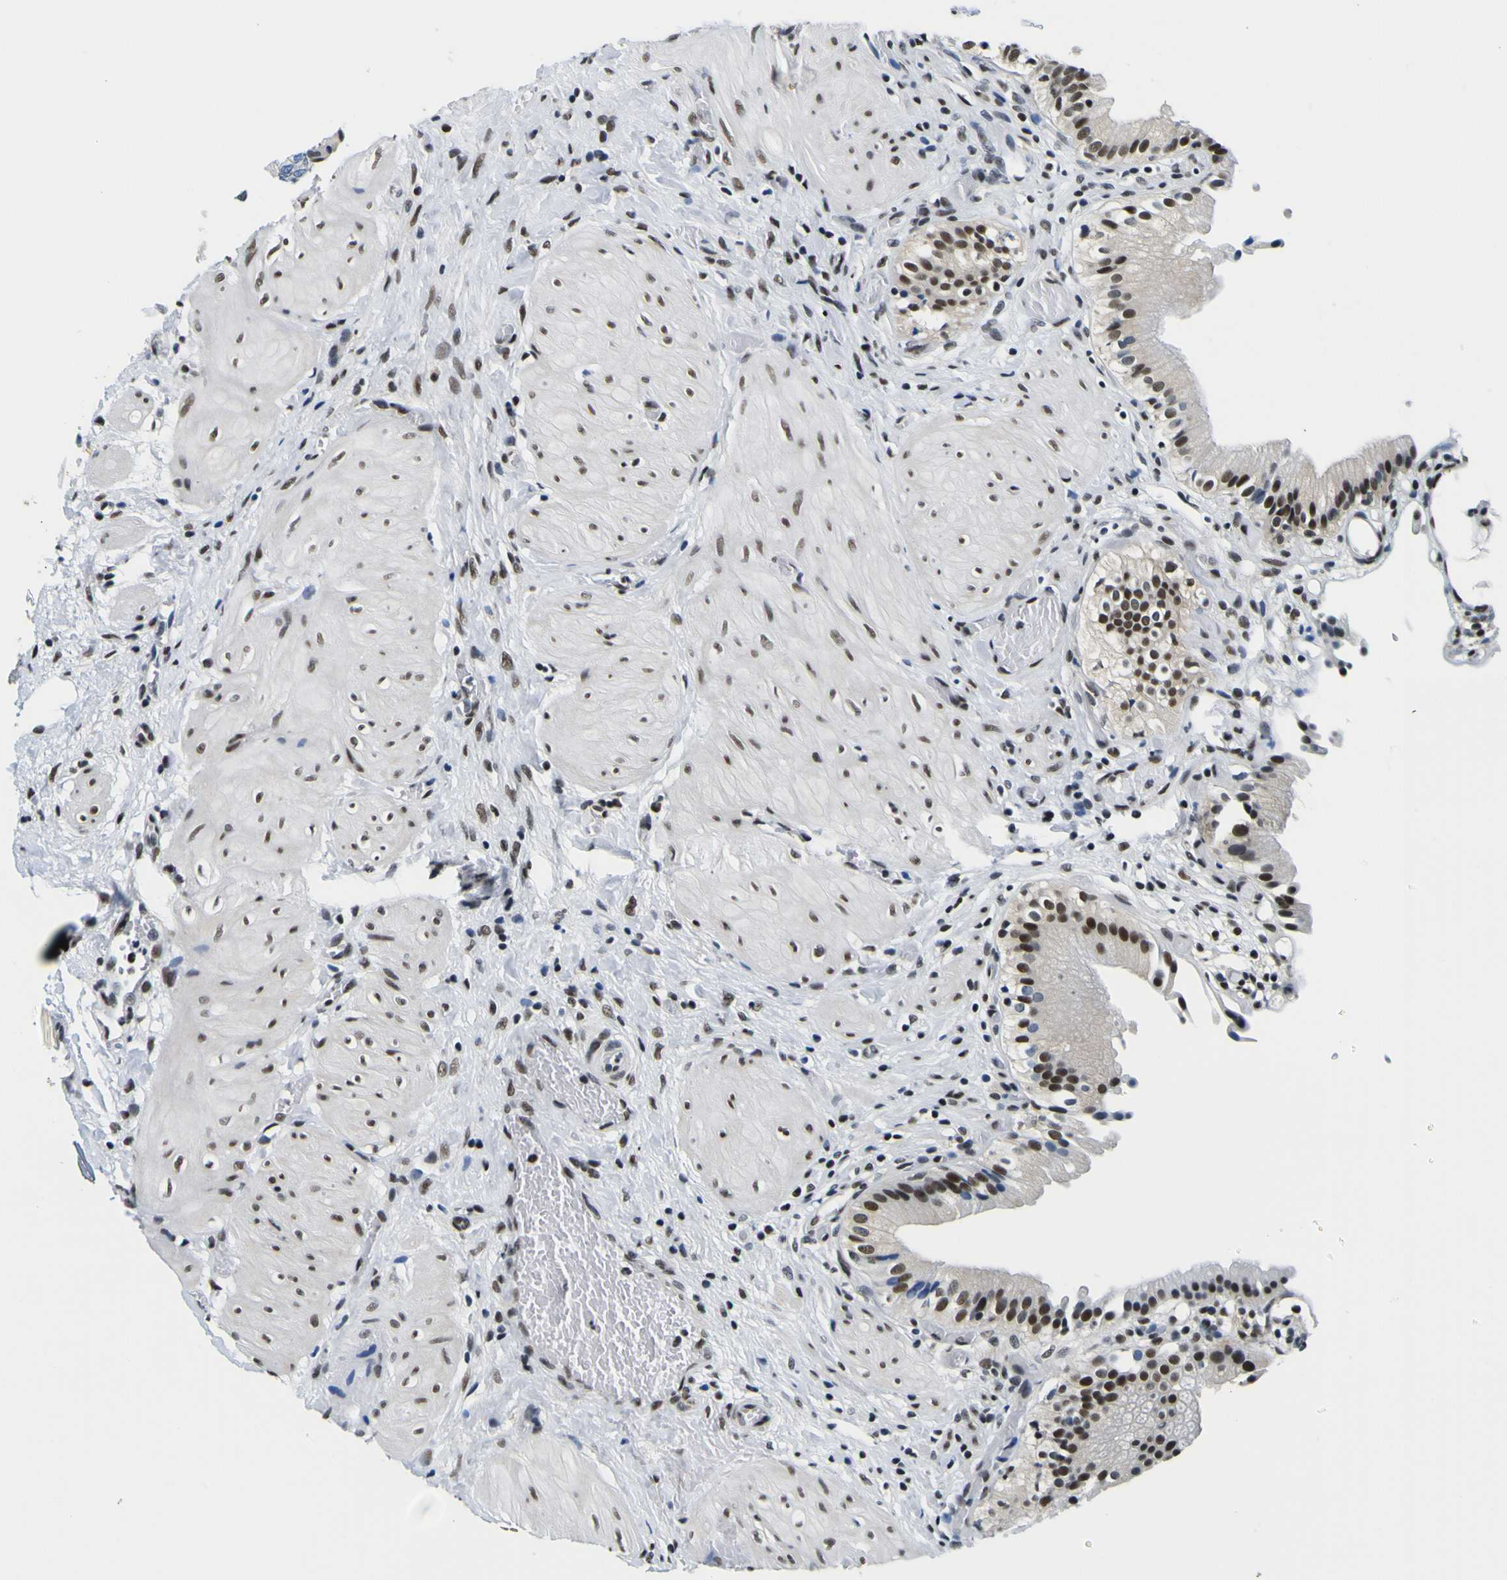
{"staining": {"intensity": "moderate", "quantity": ">75%", "location": "nuclear"}, "tissue": "gallbladder", "cell_type": "Glandular cells", "image_type": "normal", "snomed": [{"axis": "morphology", "description": "Normal tissue, NOS"}, {"axis": "topography", "description": "Gallbladder"}], "caption": "Benign gallbladder displays moderate nuclear expression in approximately >75% of glandular cells.", "gene": "SP1", "patient": {"sex": "male", "age": 65}}